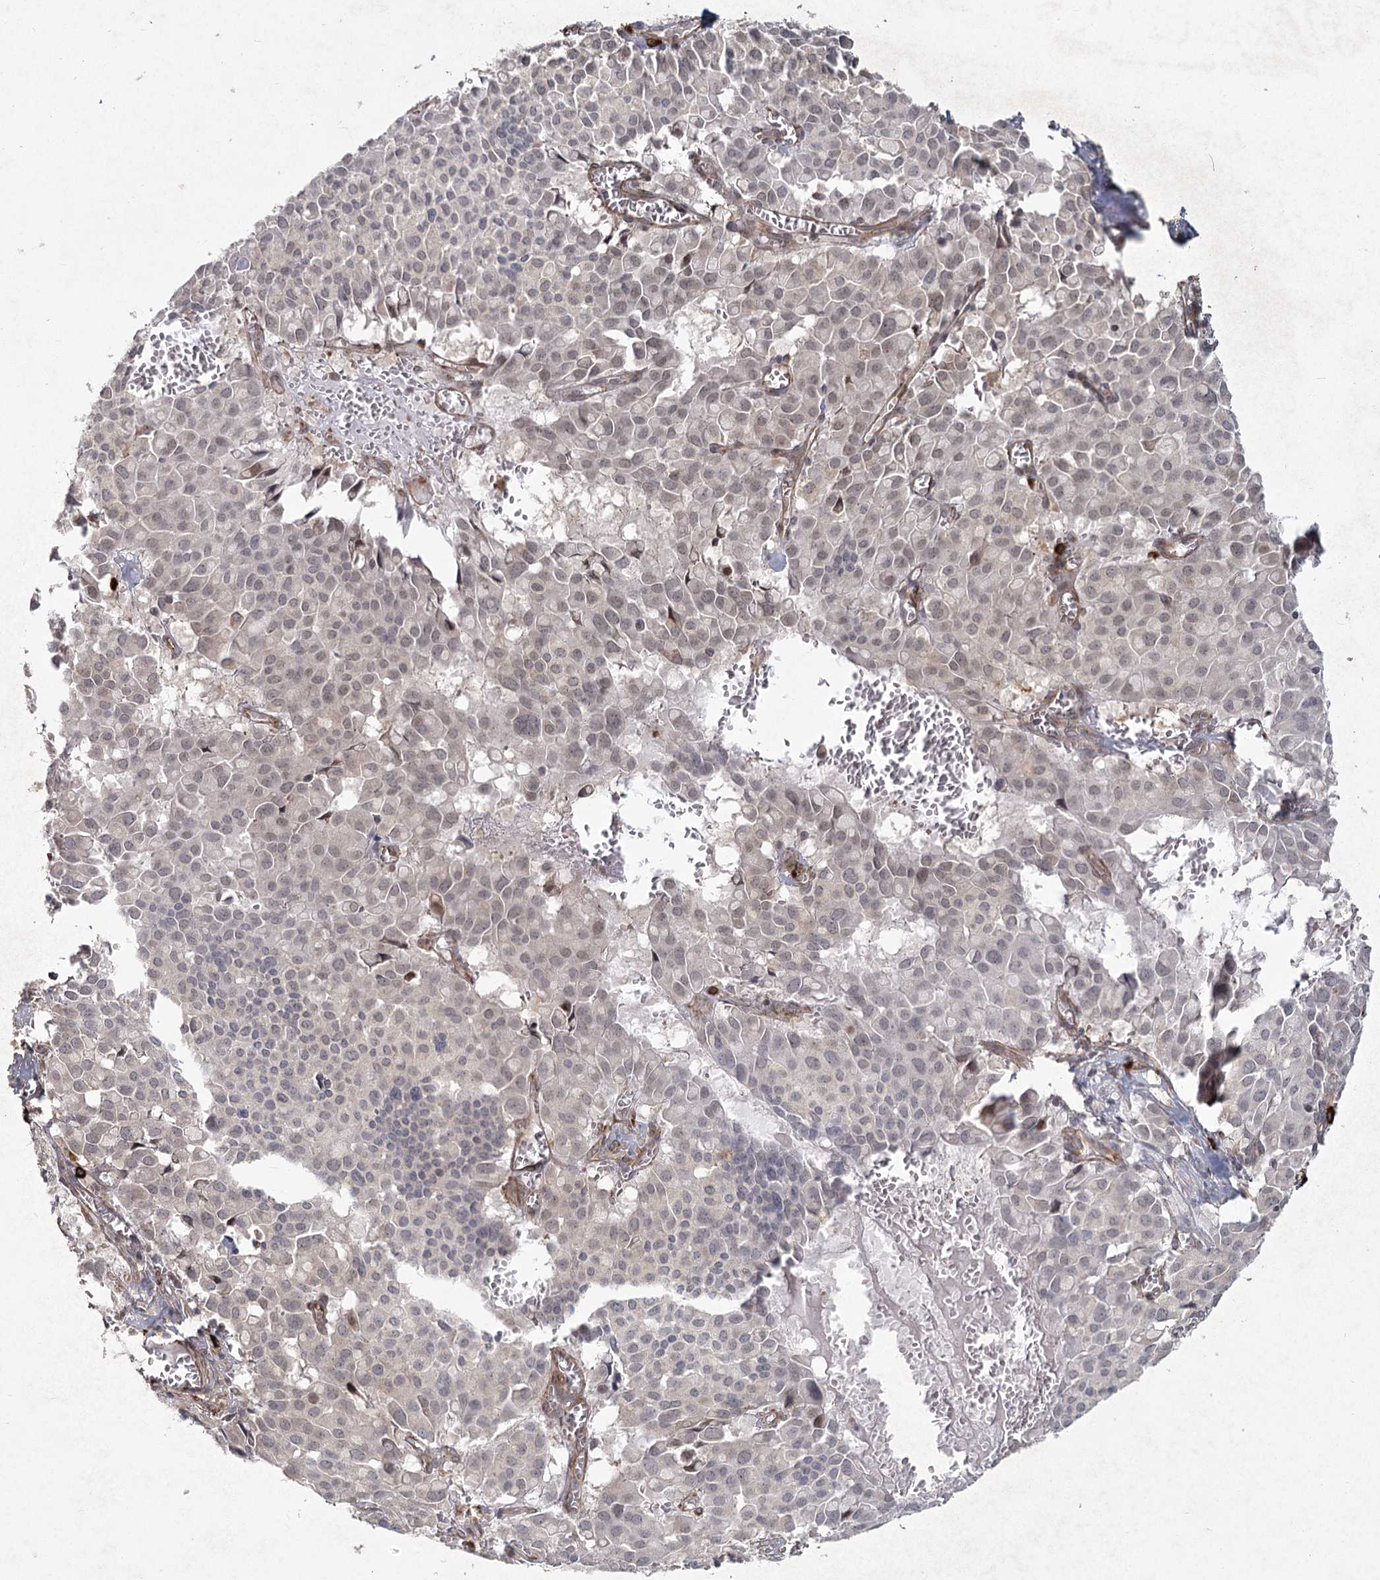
{"staining": {"intensity": "weak", "quantity": "25%-75%", "location": "nuclear"}, "tissue": "pancreatic cancer", "cell_type": "Tumor cells", "image_type": "cancer", "snomed": [{"axis": "morphology", "description": "Adenocarcinoma, NOS"}, {"axis": "topography", "description": "Pancreas"}], "caption": "Tumor cells reveal low levels of weak nuclear expression in about 25%-75% of cells in human adenocarcinoma (pancreatic). The protein of interest is shown in brown color, while the nuclei are stained blue.", "gene": "AP2M1", "patient": {"sex": "male", "age": 65}}